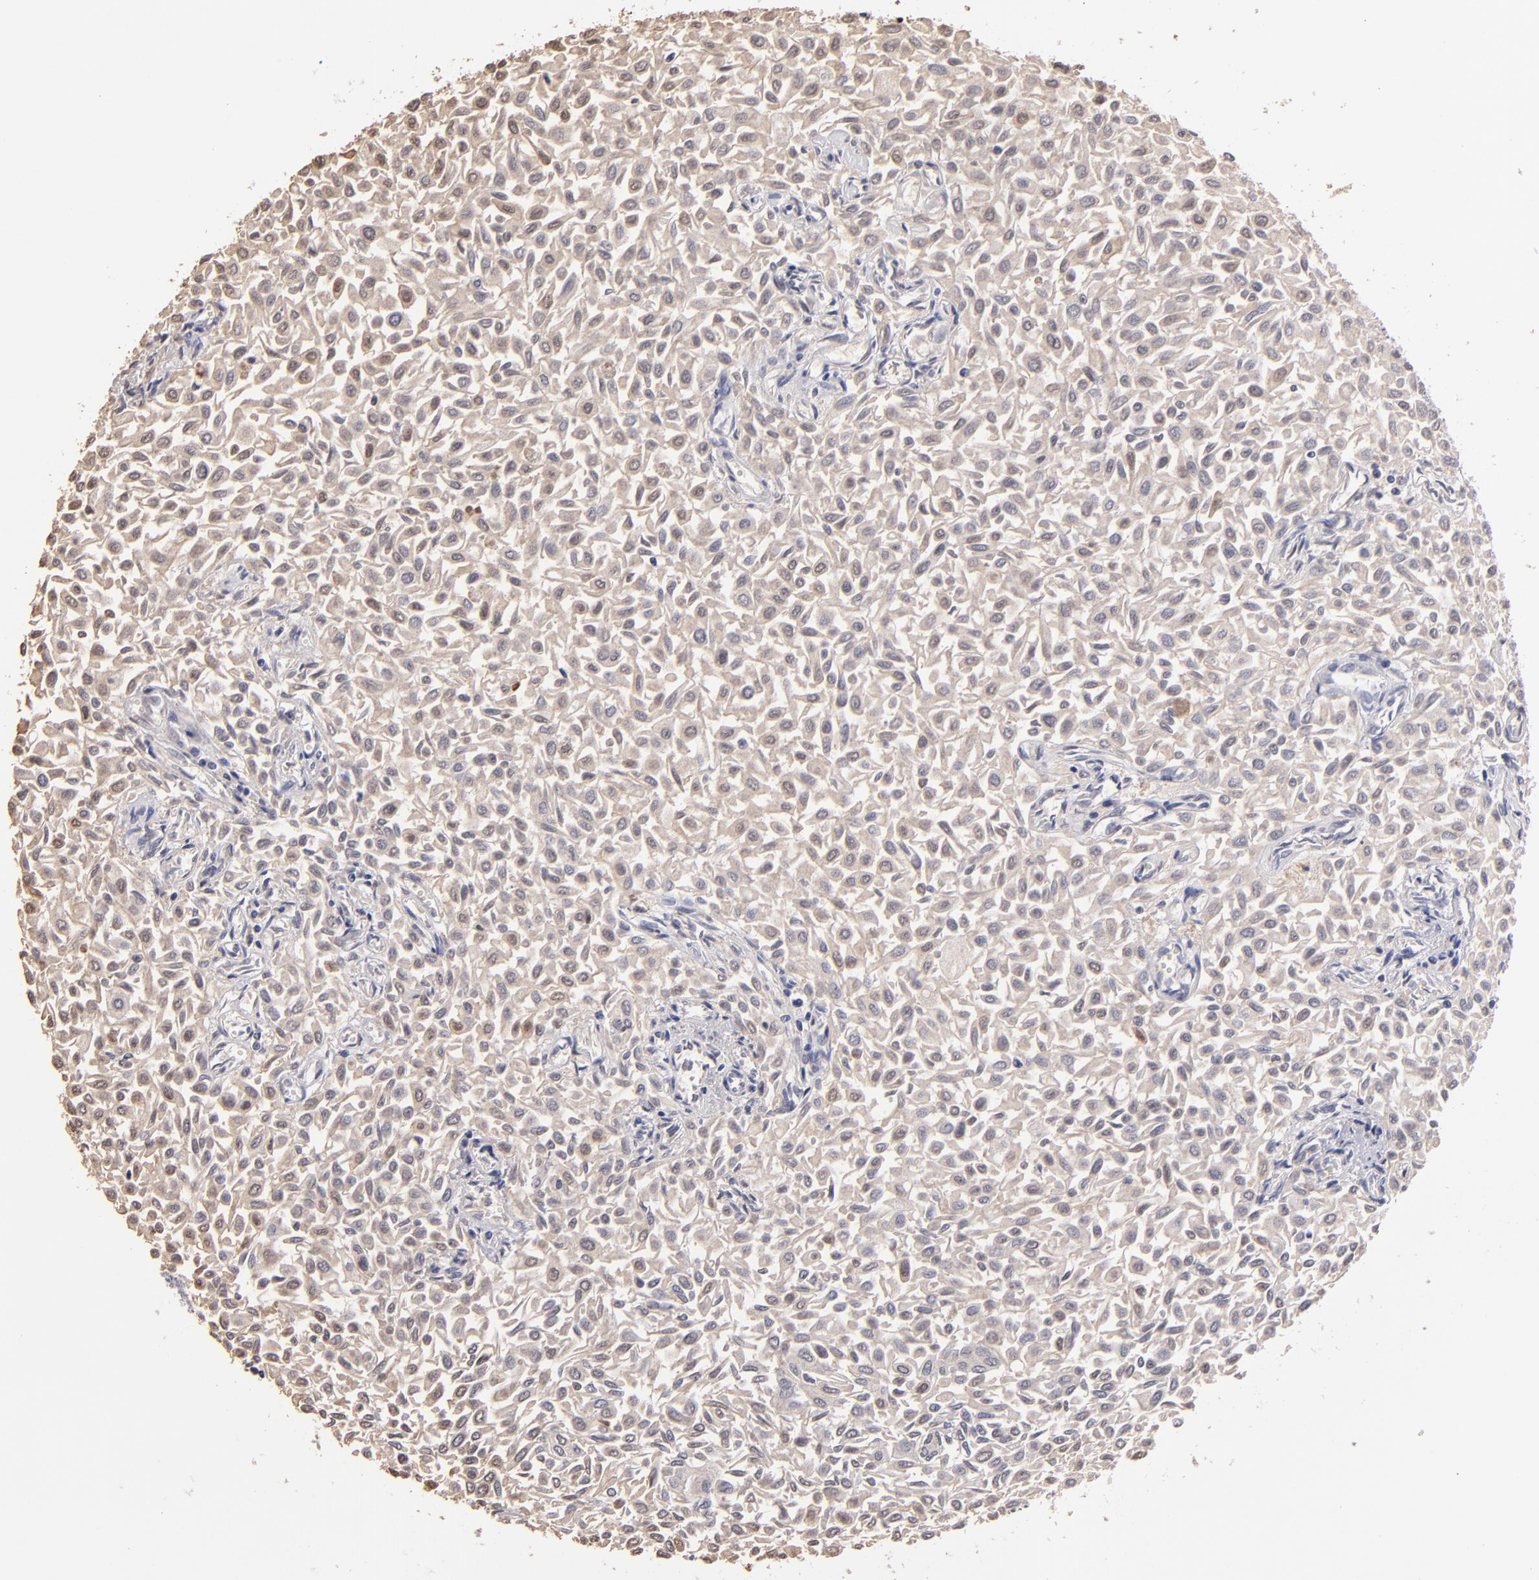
{"staining": {"intensity": "weak", "quantity": ">75%", "location": "cytoplasmic/membranous,nuclear"}, "tissue": "urothelial cancer", "cell_type": "Tumor cells", "image_type": "cancer", "snomed": [{"axis": "morphology", "description": "Urothelial carcinoma, Low grade"}, {"axis": "topography", "description": "Urinary bladder"}], "caption": "IHC photomicrograph of neoplastic tissue: low-grade urothelial carcinoma stained using immunohistochemistry (IHC) displays low levels of weak protein expression localized specifically in the cytoplasmic/membranous and nuclear of tumor cells, appearing as a cytoplasmic/membranous and nuclear brown color.", "gene": "S100A1", "patient": {"sex": "male", "age": 64}}